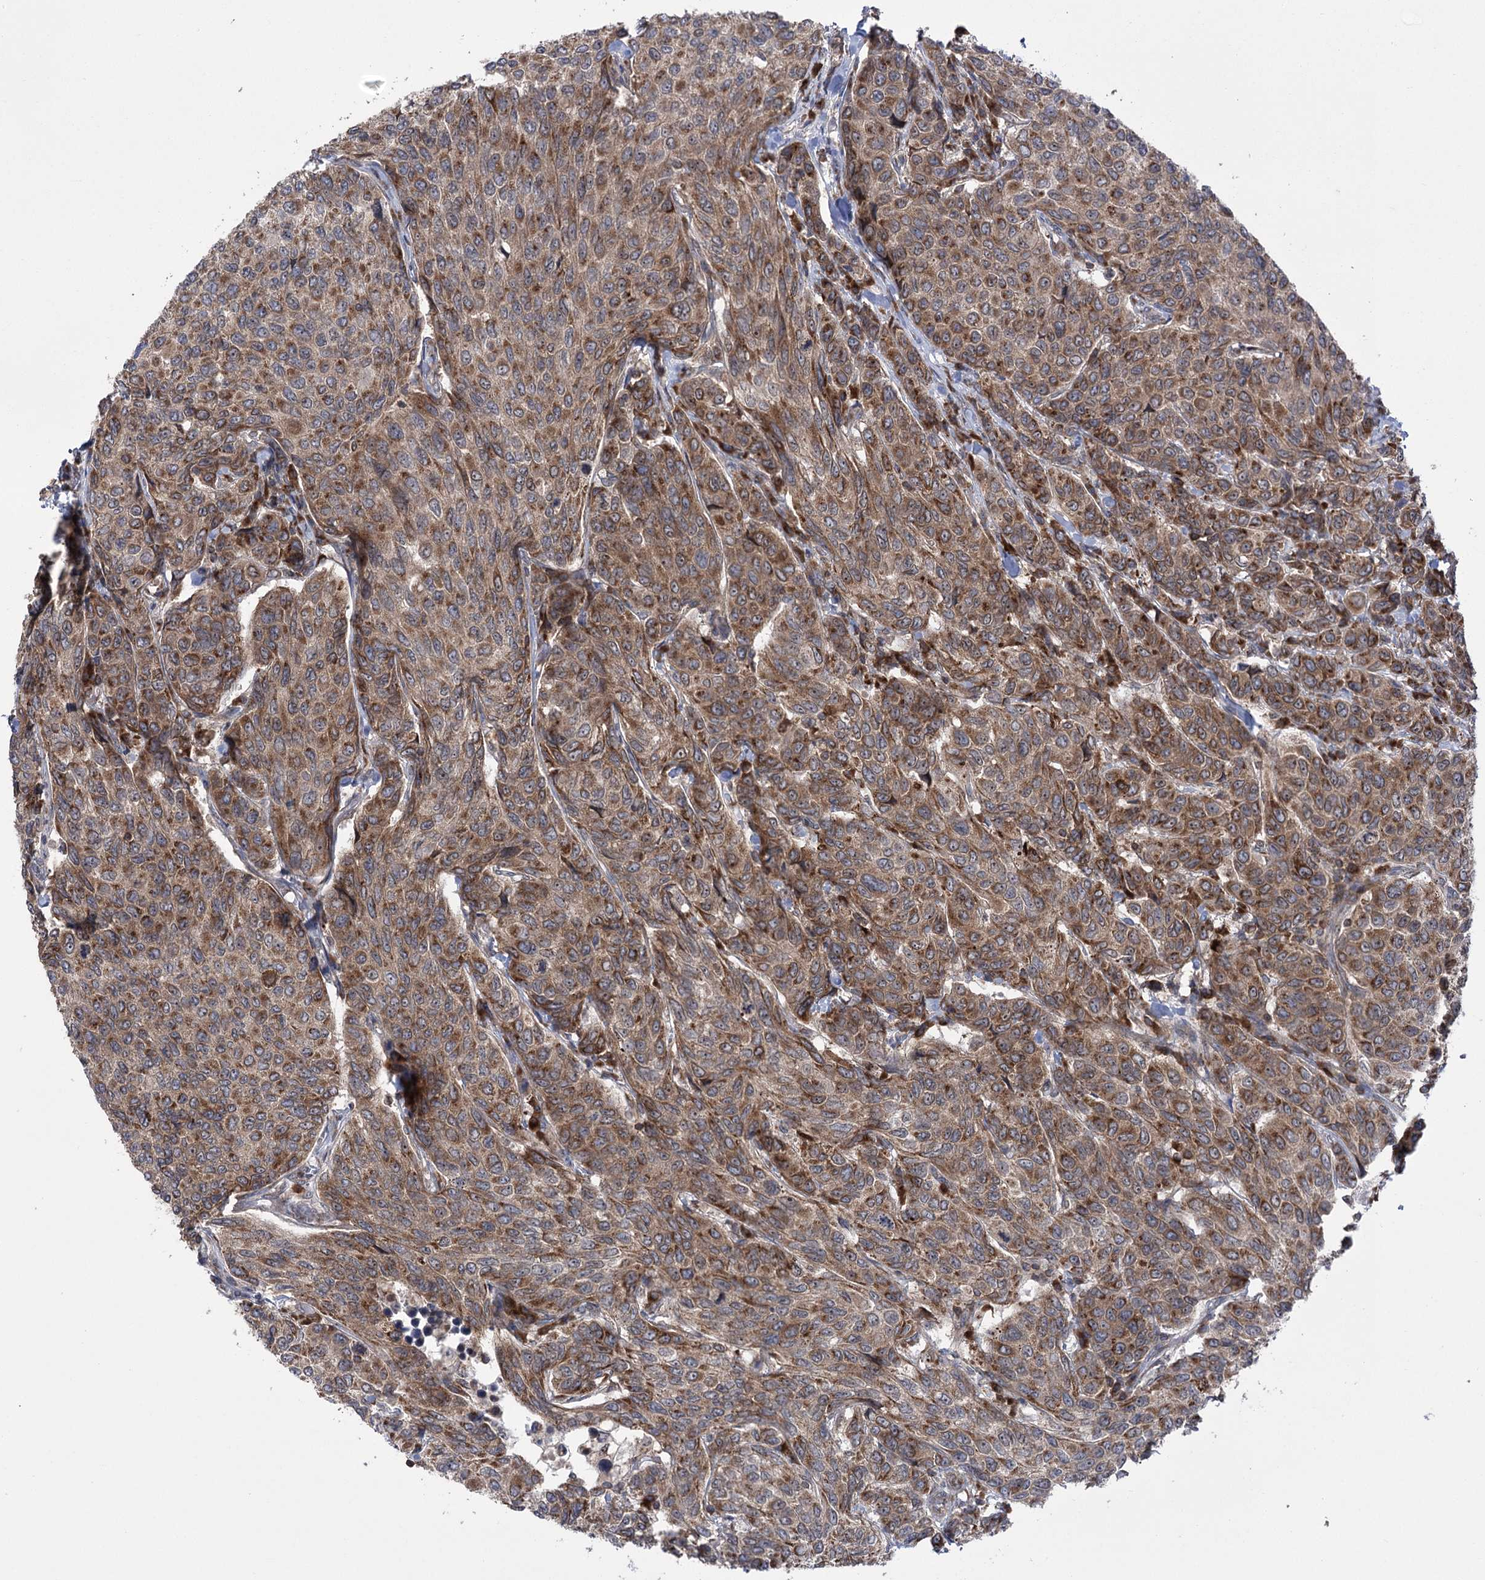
{"staining": {"intensity": "moderate", "quantity": ">75%", "location": "cytoplasmic/membranous"}, "tissue": "breast cancer", "cell_type": "Tumor cells", "image_type": "cancer", "snomed": [{"axis": "morphology", "description": "Duct carcinoma"}, {"axis": "topography", "description": "Breast"}], "caption": "An image of breast invasive ductal carcinoma stained for a protein displays moderate cytoplasmic/membranous brown staining in tumor cells.", "gene": "ZNF622", "patient": {"sex": "female", "age": 55}}